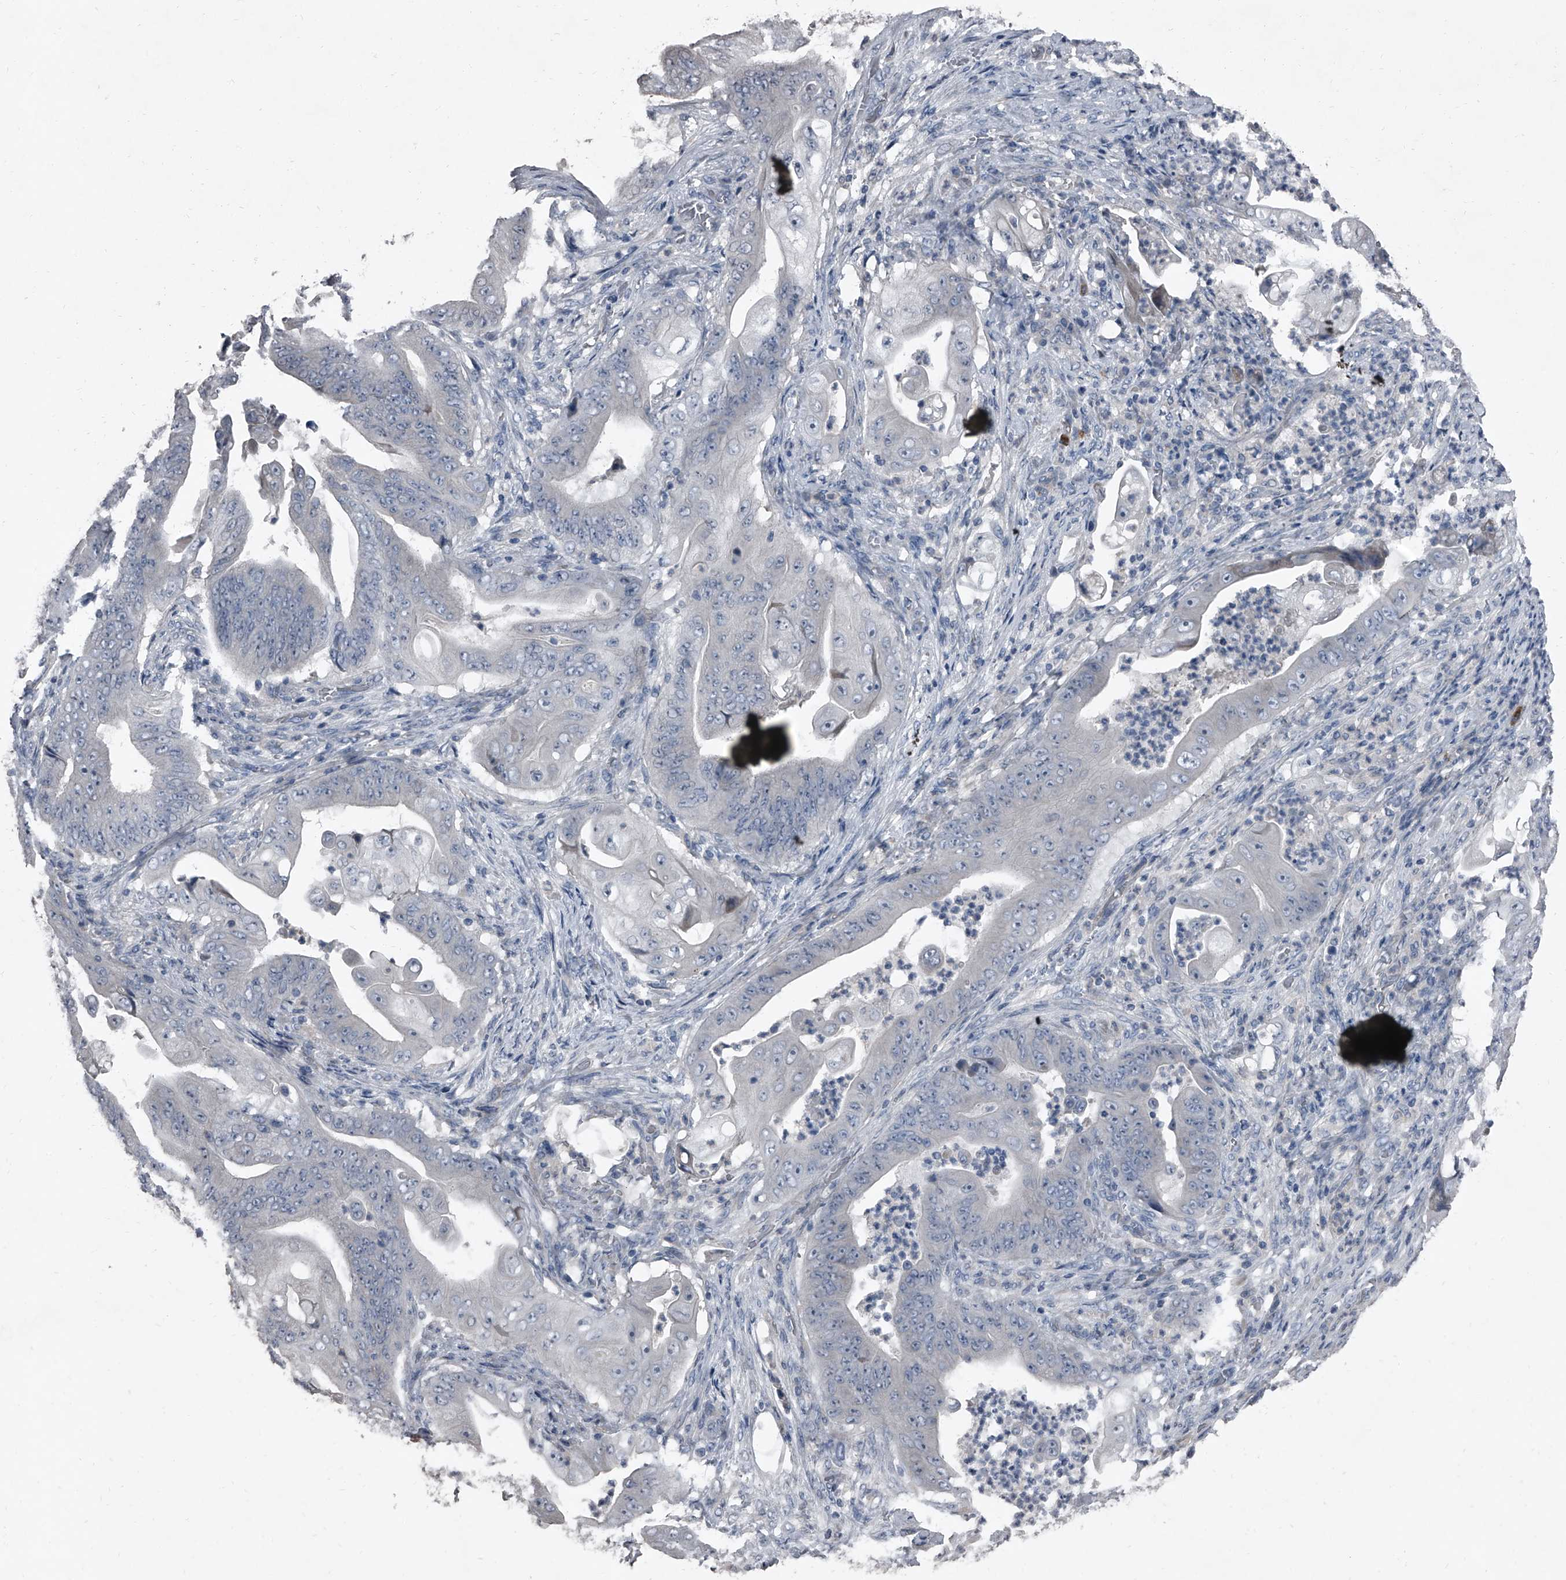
{"staining": {"intensity": "negative", "quantity": "none", "location": "none"}, "tissue": "stomach cancer", "cell_type": "Tumor cells", "image_type": "cancer", "snomed": [{"axis": "morphology", "description": "Adenocarcinoma, NOS"}, {"axis": "topography", "description": "Stomach"}], "caption": "Immunohistochemistry (IHC) photomicrograph of neoplastic tissue: human adenocarcinoma (stomach) stained with DAB shows no significant protein staining in tumor cells. (Immunohistochemistry, brightfield microscopy, high magnification).", "gene": "HEPHL1", "patient": {"sex": "female", "age": 73}}